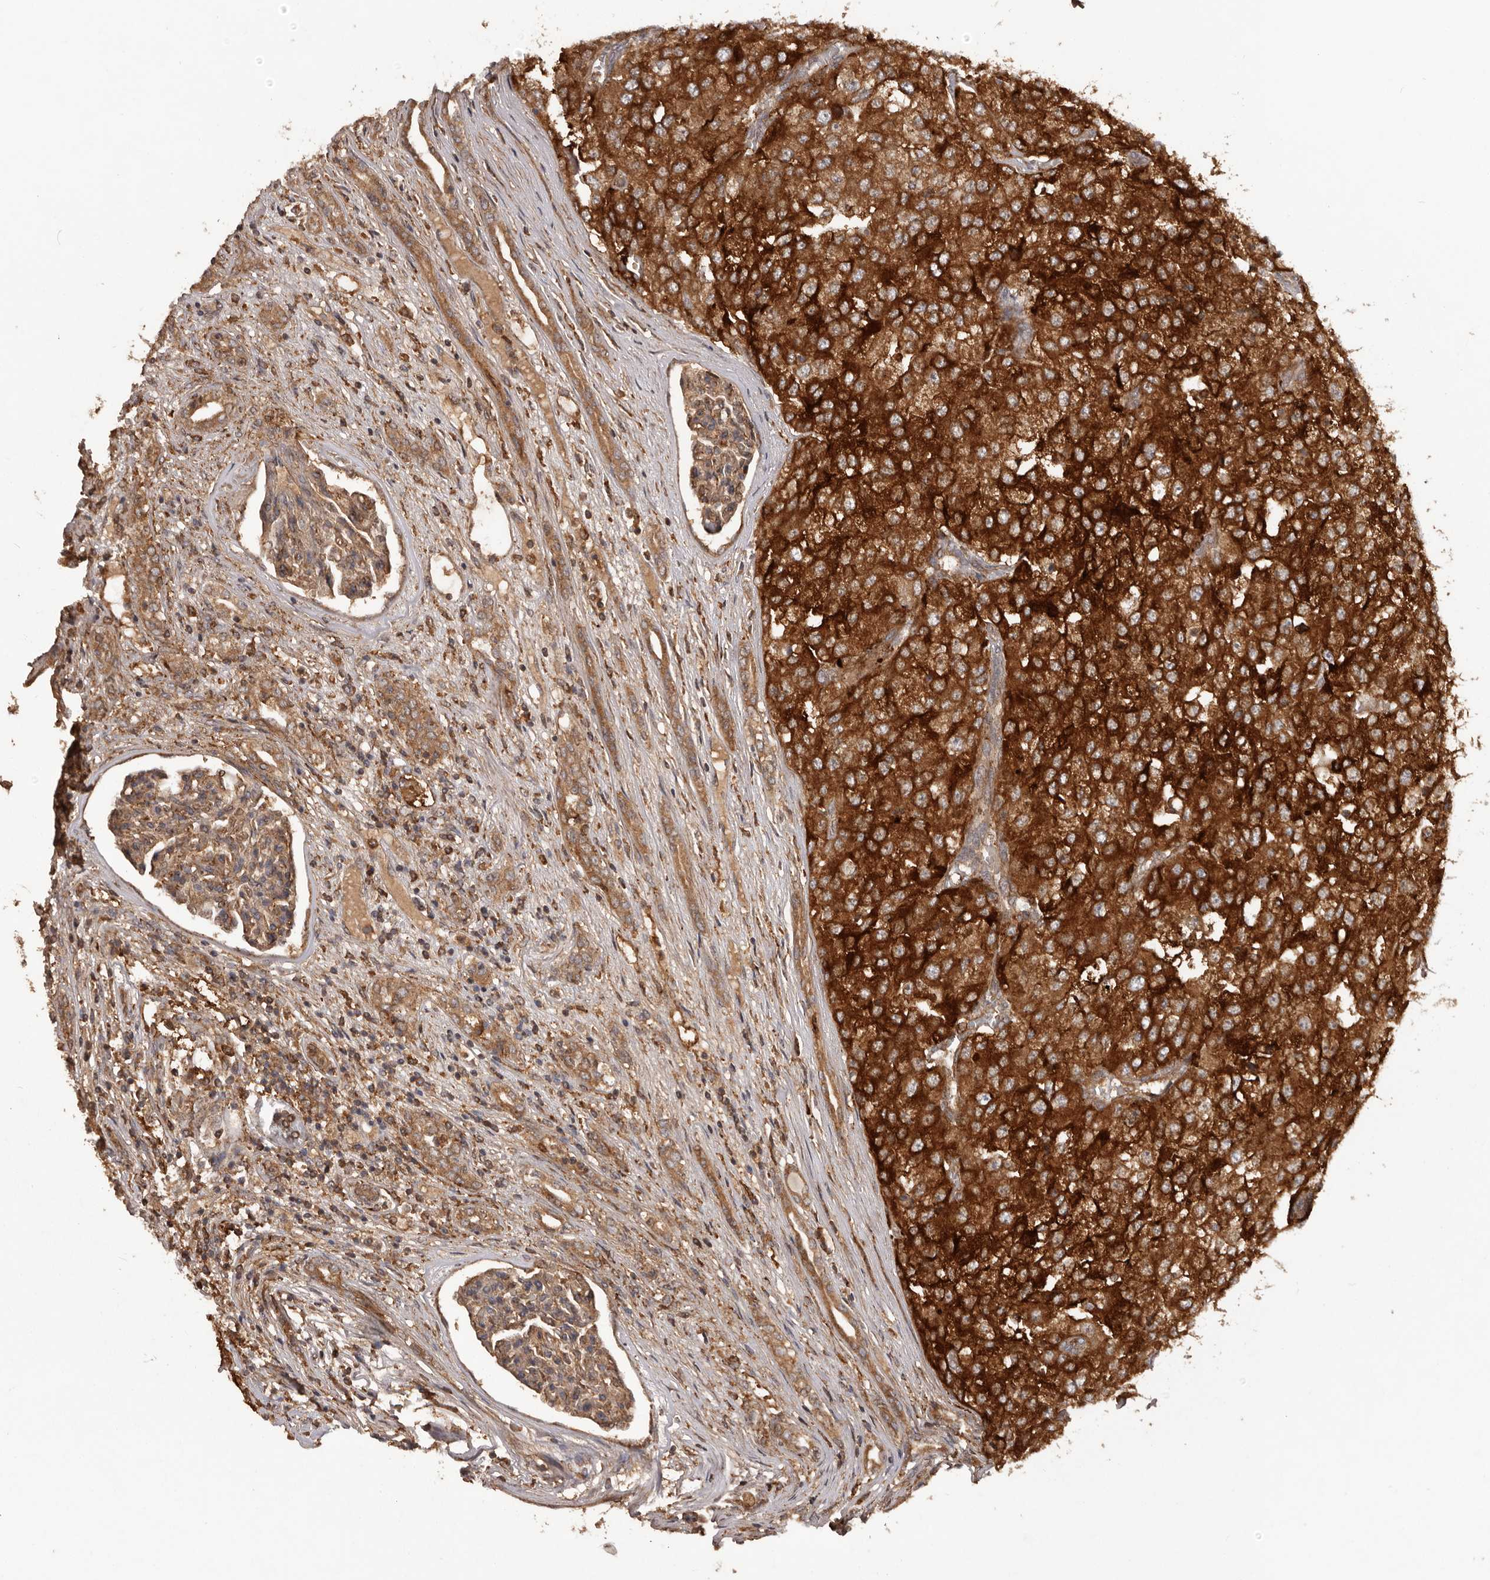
{"staining": {"intensity": "strong", "quantity": ">75%", "location": "cytoplasmic/membranous"}, "tissue": "renal cancer", "cell_type": "Tumor cells", "image_type": "cancer", "snomed": [{"axis": "morphology", "description": "Adenocarcinoma, NOS"}, {"axis": "topography", "description": "Kidney"}], "caption": "High-magnification brightfield microscopy of adenocarcinoma (renal) stained with DAB (brown) and counterstained with hematoxylin (blue). tumor cells exhibit strong cytoplasmic/membranous positivity is appreciated in about>75% of cells.", "gene": "SLC22A3", "patient": {"sex": "female", "age": 54}}